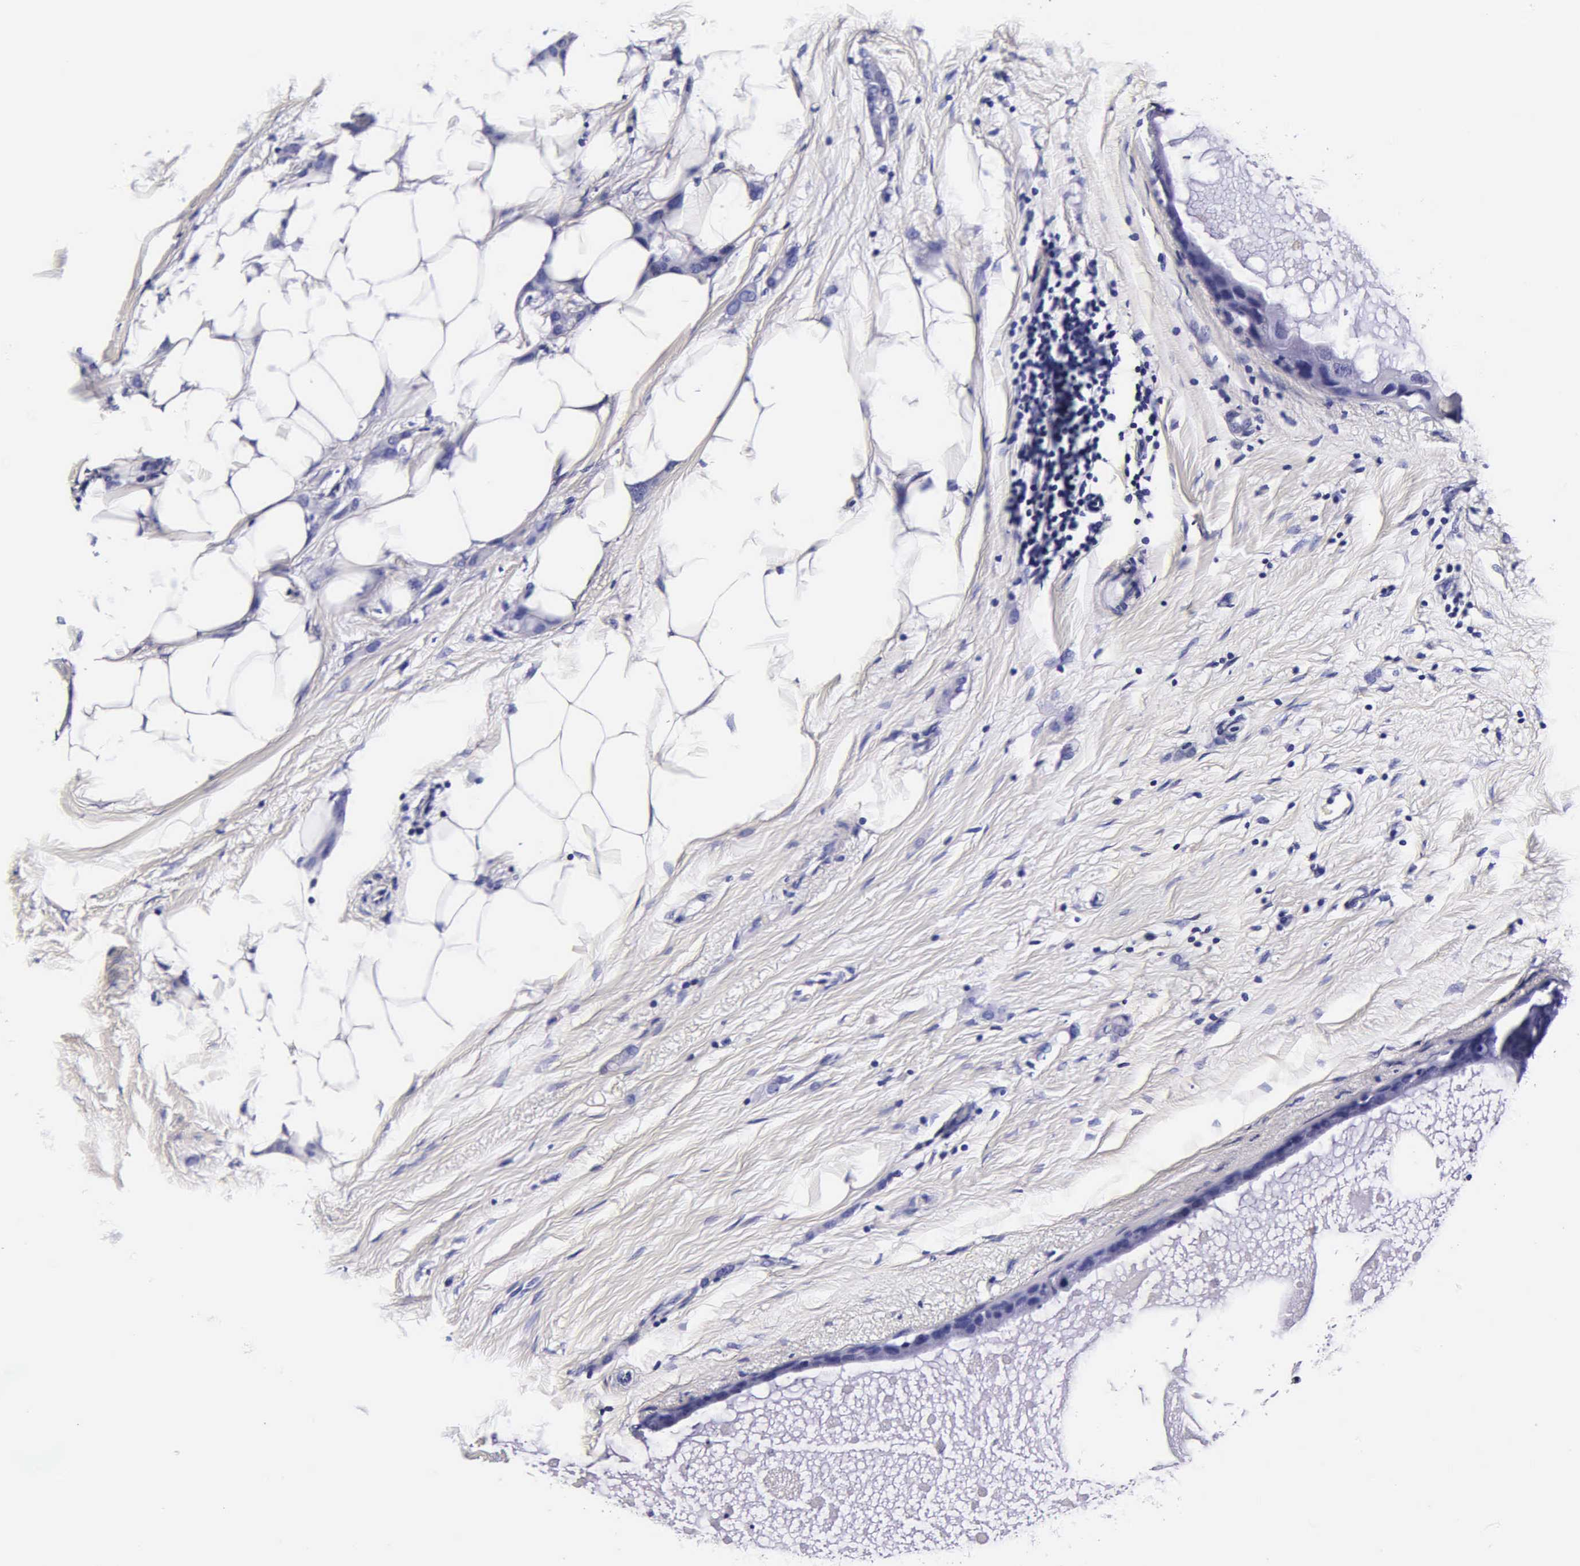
{"staining": {"intensity": "negative", "quantity": "none", "location": "none"}, "tissue": "breast cancer", "cell_type": "Tumor cells", "image_type": "cancer", "snomed": [{"axis": "morphology", "description": "Lobular carcinoma"}, {"axis": "topography", "description": "Breast"}], "caption": "Immunohistochemistry micrograph of human breast cancer (lobular carcinoma) stained for a protein (brown), which demonstrates no positivity in tumor cells.", "gene": "IAPP", "patient": {"sex": "female", "age": 55}}